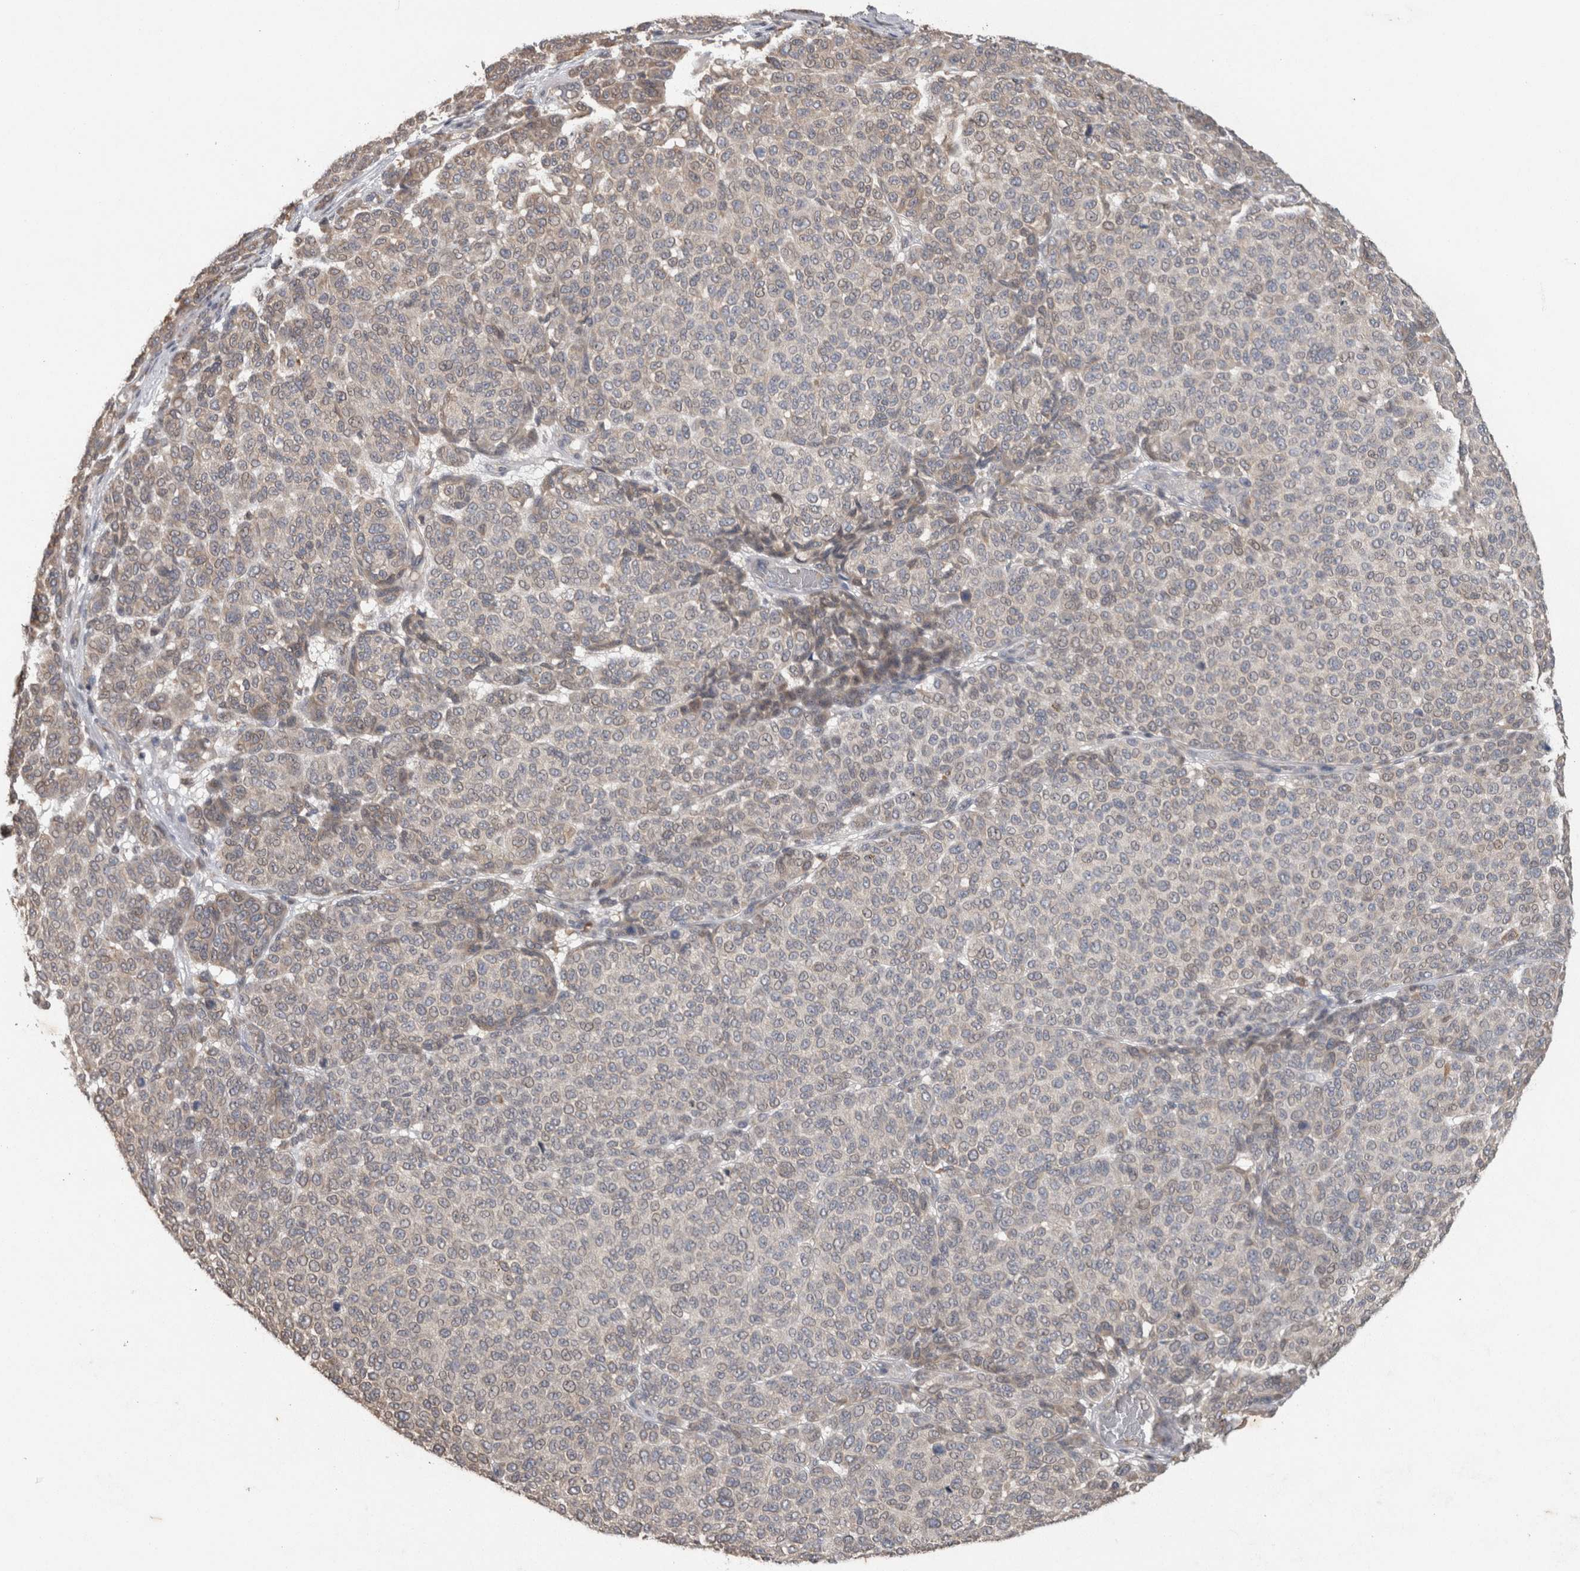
{"staining": {"intensity": "weak", "quantity": "25%-75%", "location": "cytoplasmic/membranous"}, "tissue": "melanoma", "cell_type": "Tumor cells", "image_type": "cancer", "snomed": [{"axis": "morphology", "description": "Malignant melanoma, NOS"}, {"axis": "topography", "description": "Skin"}], "caption": "Protein staining by immunohistochemistry reveals weak cytoplasmic/membranous expression in about 25%-75% of tumor cells in melanoma.", "gene": "ADGRL3", "patient": {"sex": "male", "age": 59}}